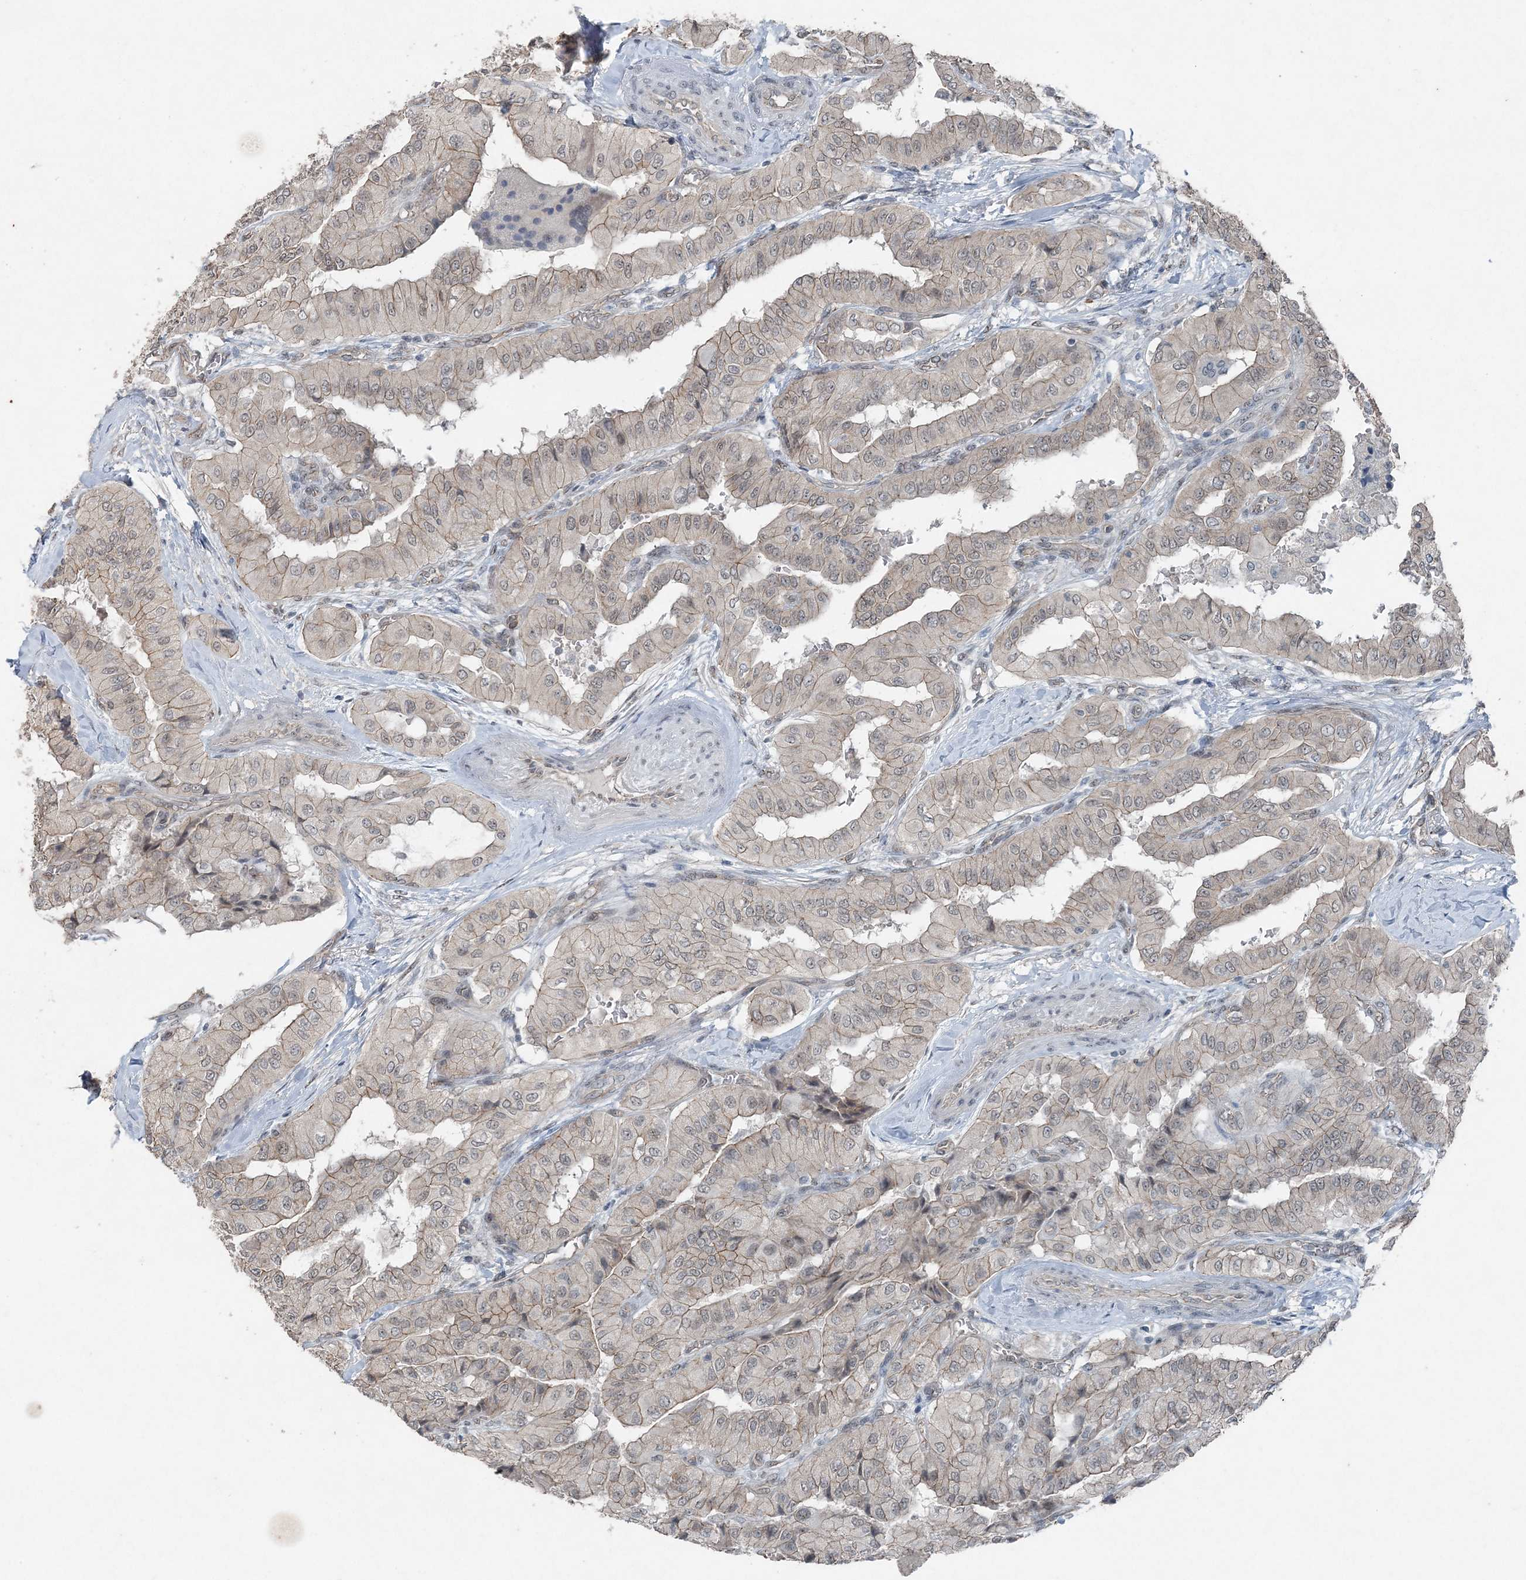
{"staining": {"intensity": "negative", "quantity": "none", "location": "none"}, "tissue": "thyroid cancer", "cell_type": "Tumor cells", "image_type": "cancer", "snomed": [{"axis": "morphology", "description": "Papillary adenocarcinoma, NOS"}, {"axis": "topography", "description": "Thyroid gland"}], "caption": "Tumor cells are negative for protein expression in human thyroid cancer (papillary adenocarcinoma). The staining was performed using DAB (3,3'-diaminobenzidine) to visualize the protein expression in brown, while the nuclei were stained in blue with hematoxylin (Magnification: 20x).", "gene": "VSIG2", "patient": {"sex": "female", "age": 59}}